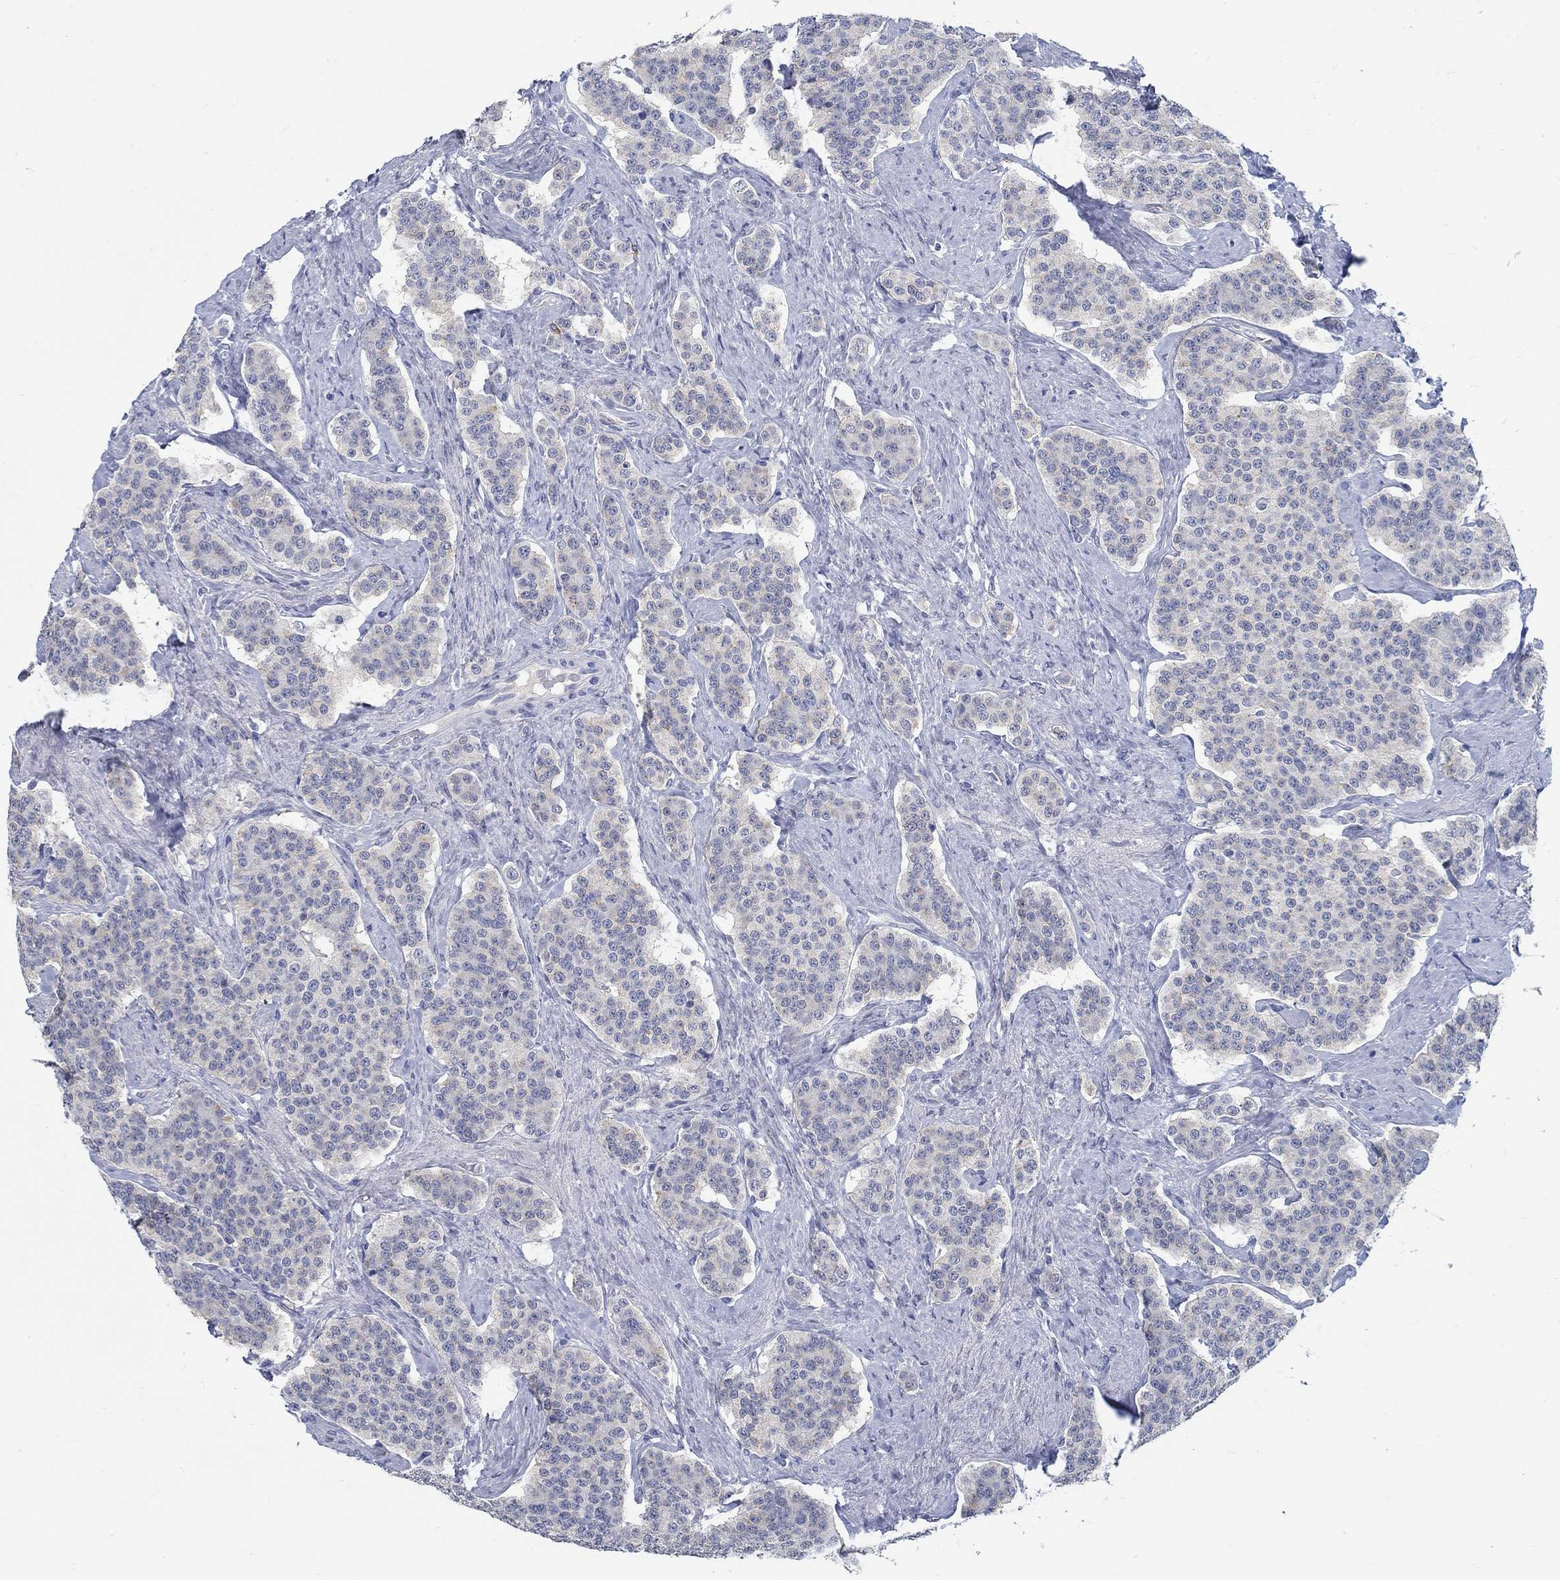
{"staining": {"intensity": "negative", "quantity": "none", "location": "none"}, "tissue": "carcinoid", "cell_type": "Tumor cells", "image_type": "cancer", "snomed": [{"axis": "morphology", "description": "Carcinoid, malignant, NOS"}, {"axis": "topography", "description": "Small intestine"}], "caption": "An immunohistochemistry micrograph of malignant carcinoid is shown. There is no staining in tumor cells of malignant carcinoid.", "gene": "TEKT4", "patient": {"sex": "female", "age": 58}}